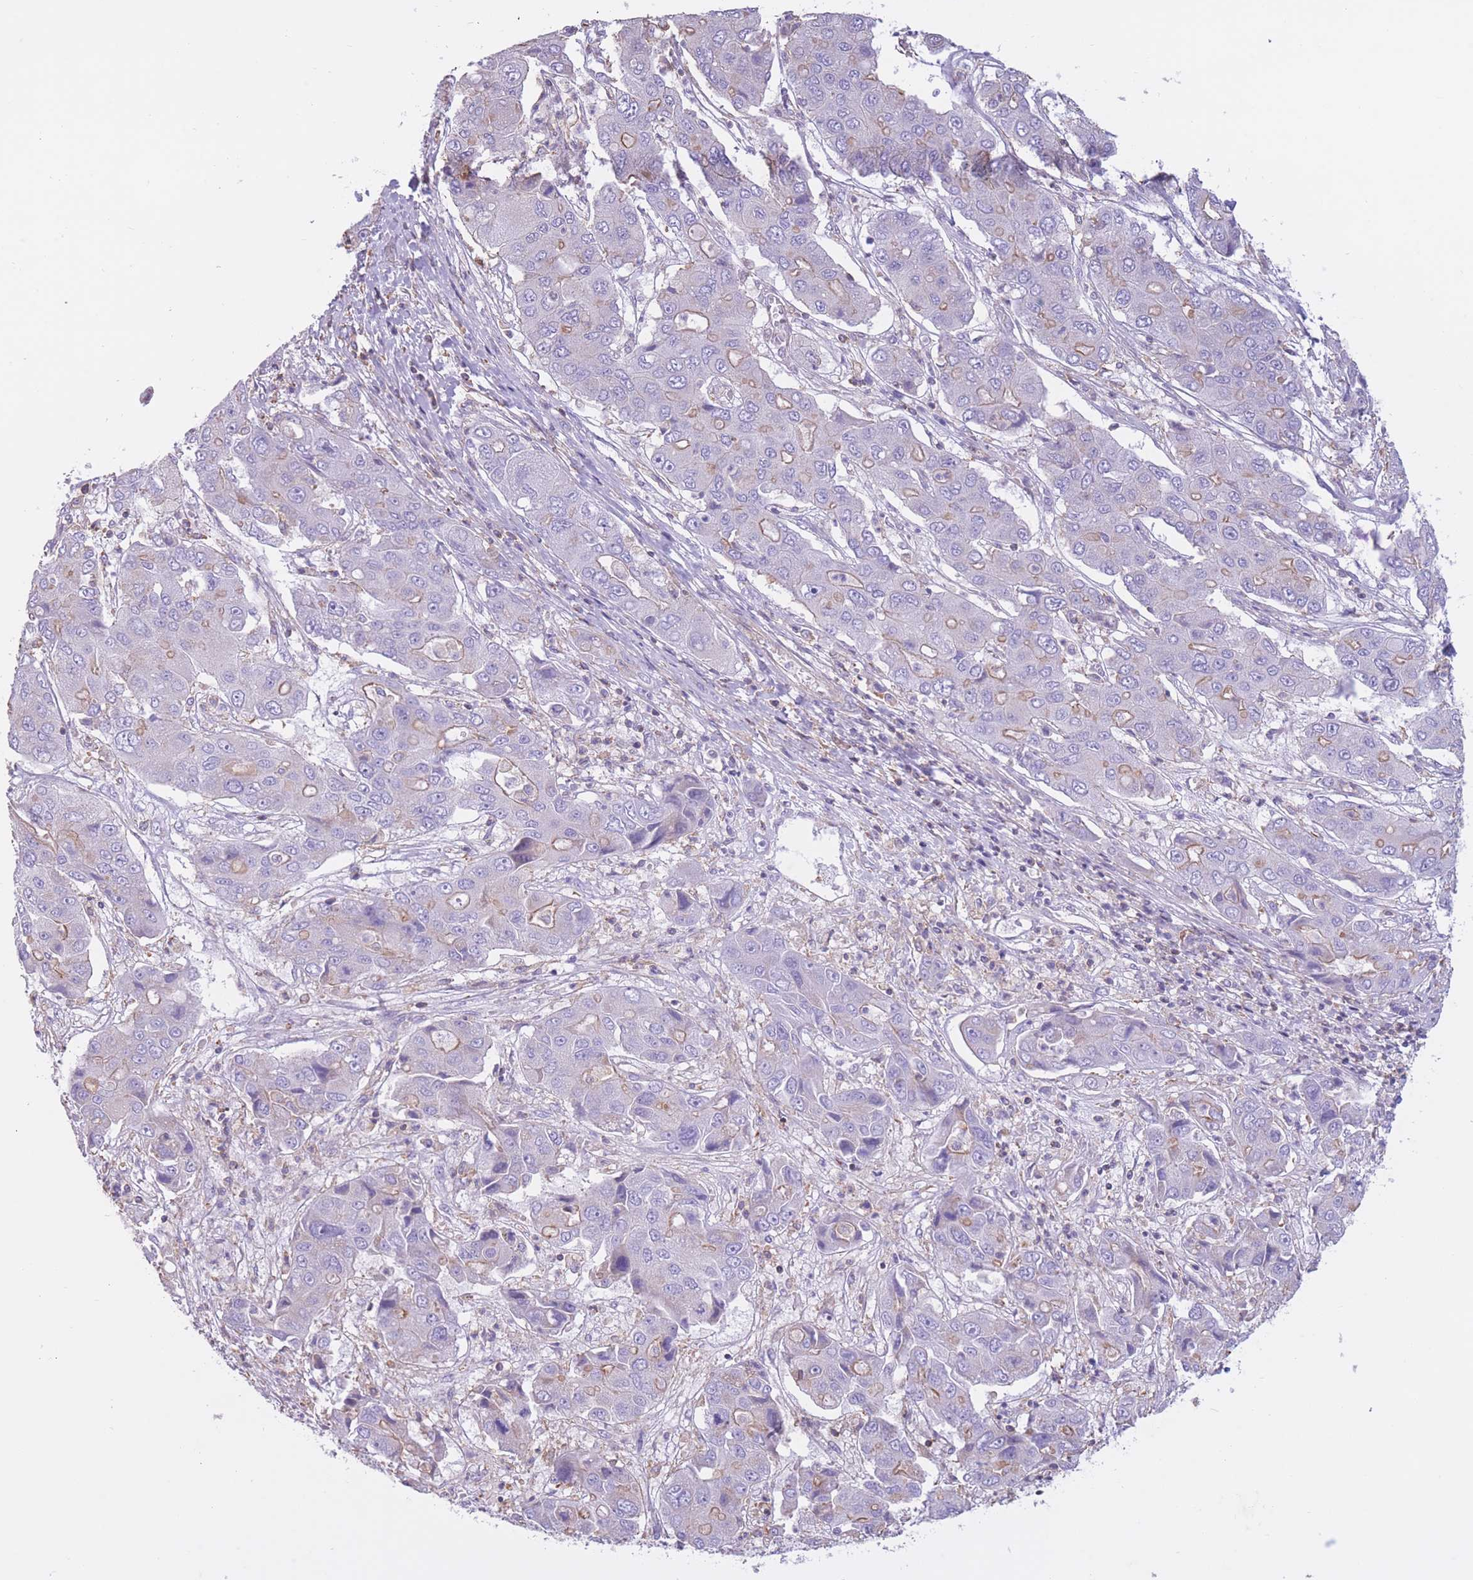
{"staining": {"intensity": "weak", "quantity": "<25%", "location": "cytoplasmic/membranous"}, "tissue": "liver cancer", "cell_type": "Tumor cells", "image_type": "cancer", "snomed": [{"axis": "morphology", "description": "Cholangiocarcinoma"}, {"axis": "topography", "description": "Liver"}], "caption": "Tumor cells are negative for brown protein staining in liver cholangiocarcinoma.", "gene": "PDHA1", "patient": {"sex": "male", "age": 67}}